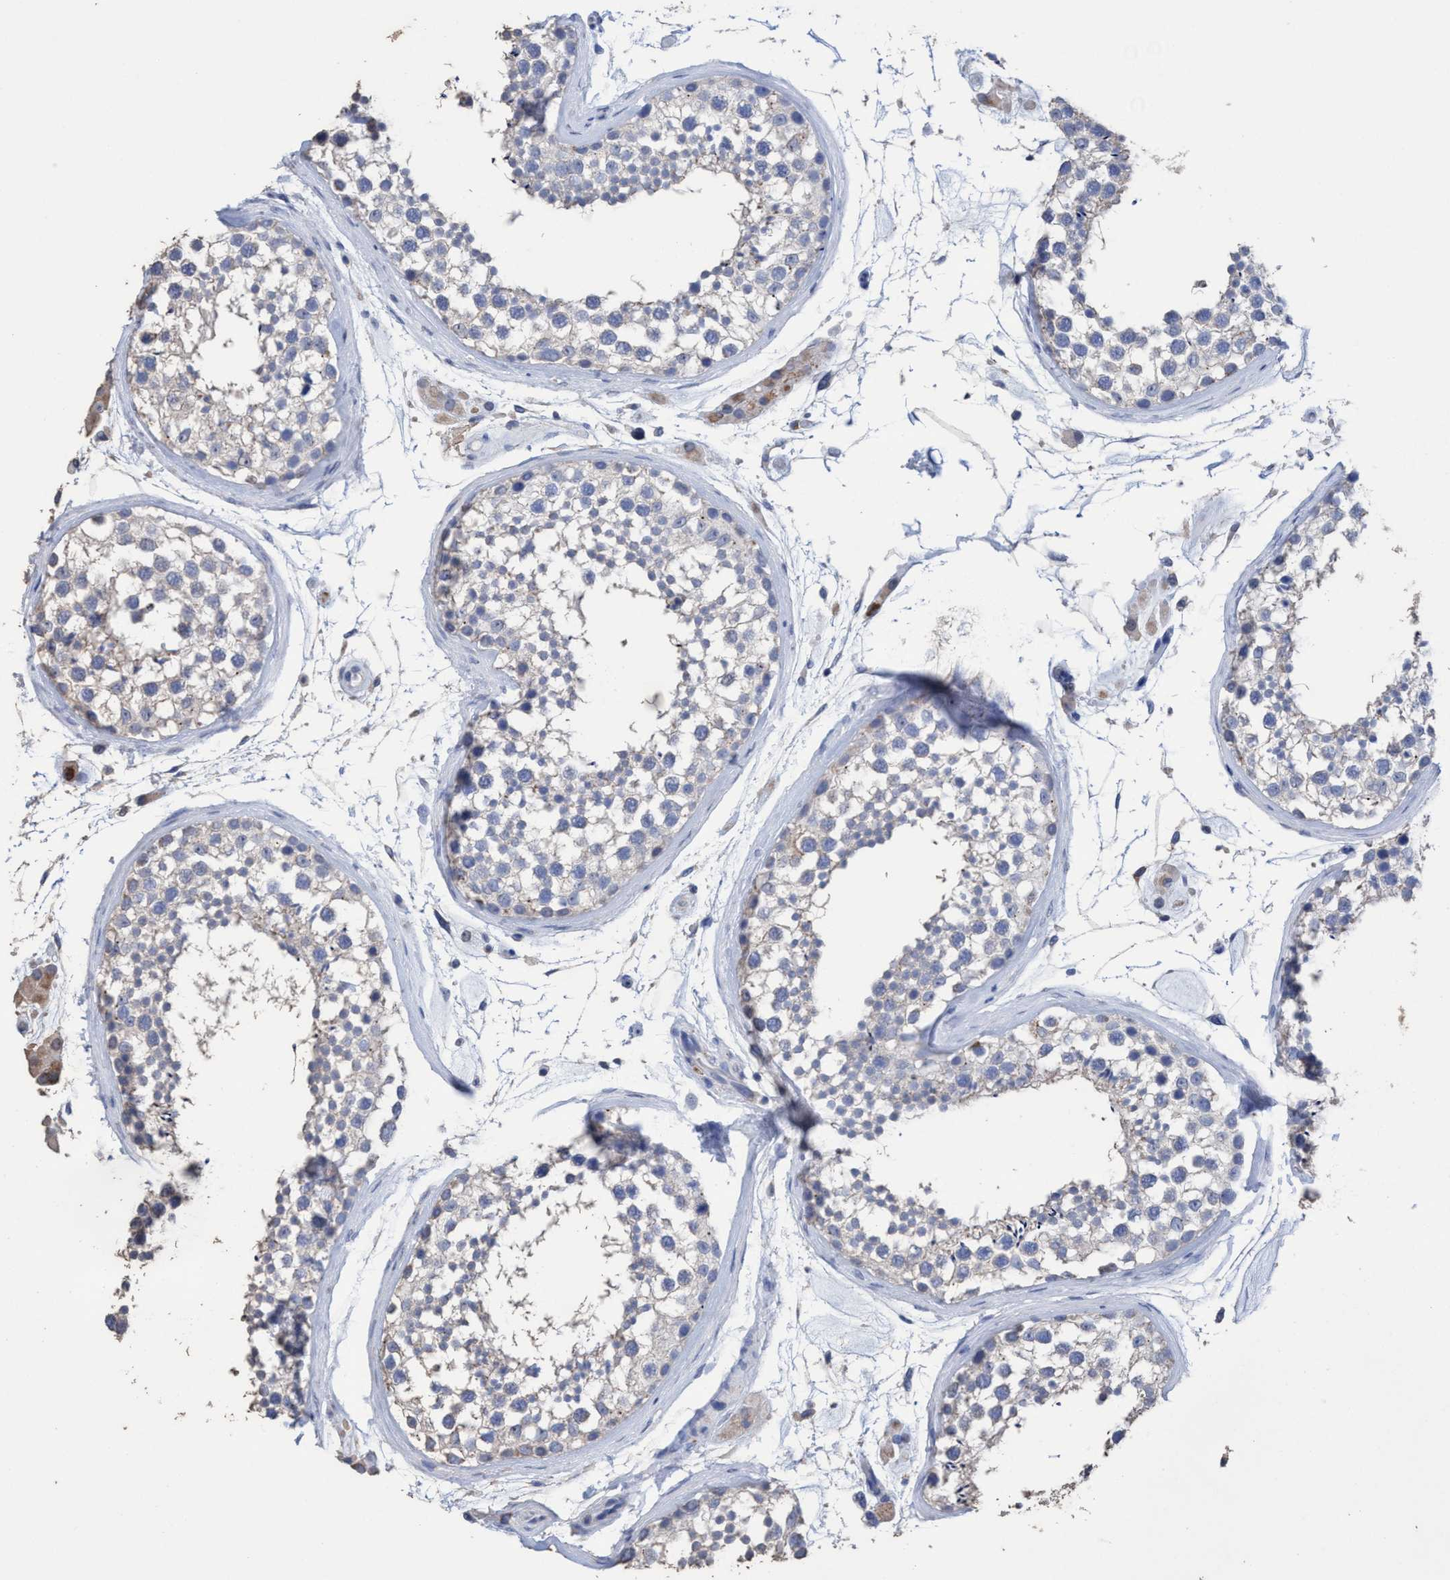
{"staining": {"intensity": "negative", "quantity": "none", "location": "none"}, "tissue": "testis", "cell_type": "Cells in seminiferous ducts", "image_type": "normal", "snomed": [{"axis": "morphology", "description": "Normal tissue, NOS"}, {"axis": "topography", "description": "Testis"}], "caption": "The image shows no significant staining in cells in seminiferous ducts of testis. (Brightfield microscopy of DAB (3,3'-diaminobenzidine) IHC at high magnification).", "gene": "RSAD1", "patient": {"sex": "male", "age": 46}}